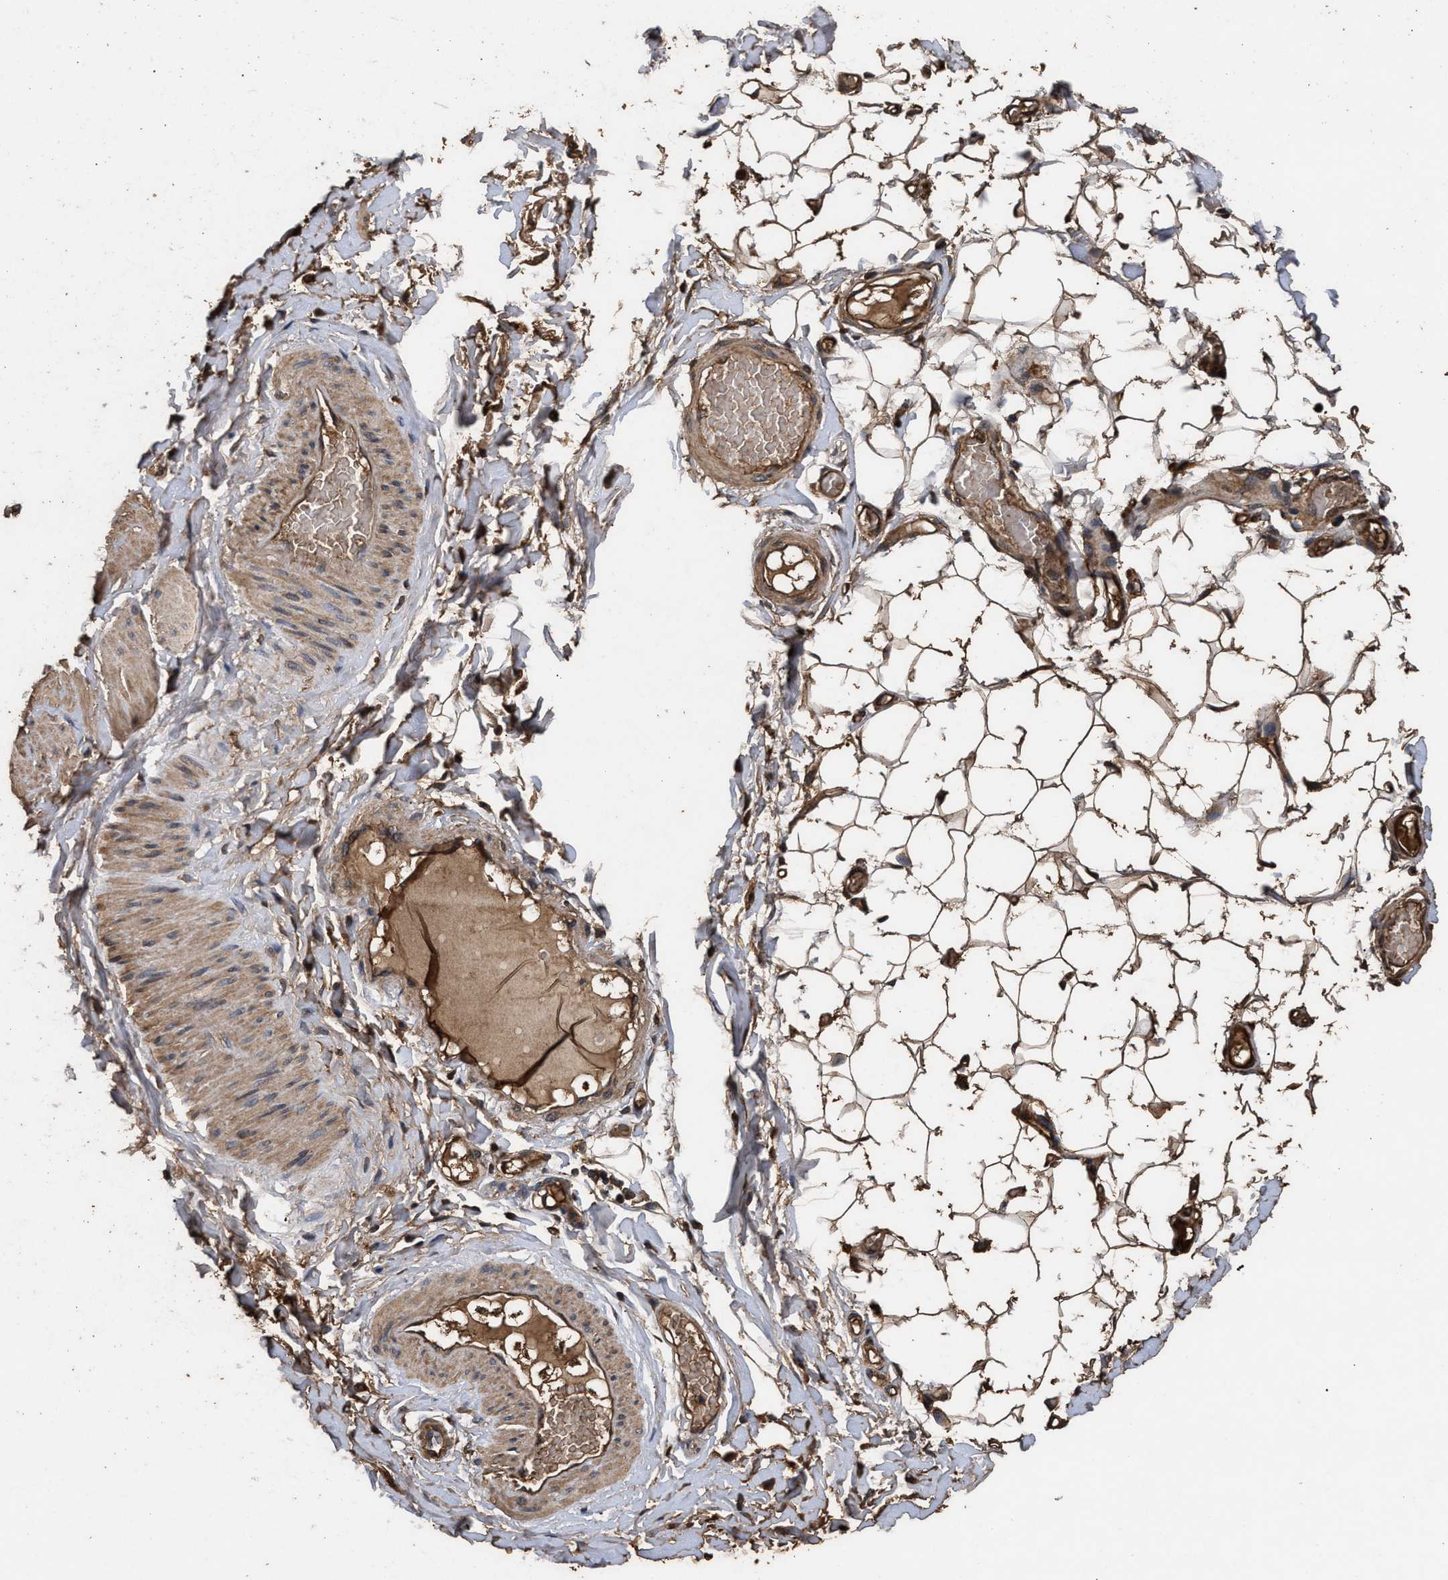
{"staining": {"intensity": "strong", "quantity": ">75%", "location": "cytoplasmic/membranous"}, "tissue": "adipose tissue", "cell_type": "Adipocytes", "image_type": "normal", "snomed": [{"axis": "morphology", "description": "Normal tissue, NOS"}, {"axis": "topography", "description": "Adipose tissue"}, {"axis": "topography", "description": "Vascular tissue"}, {"axis": "topography", "description": "Peripheral nerve tissue"}], "caption": "Protein expression analysis of unremarkable human adipose tissue reveals strong cytoplasmic/membranous expression in about >75% of adipocytes. (DAB IHC with brightfield microscopy, high magnification).", "gene": "ENSG00000286112", "patient": {"sex": "male", "age": 25}}